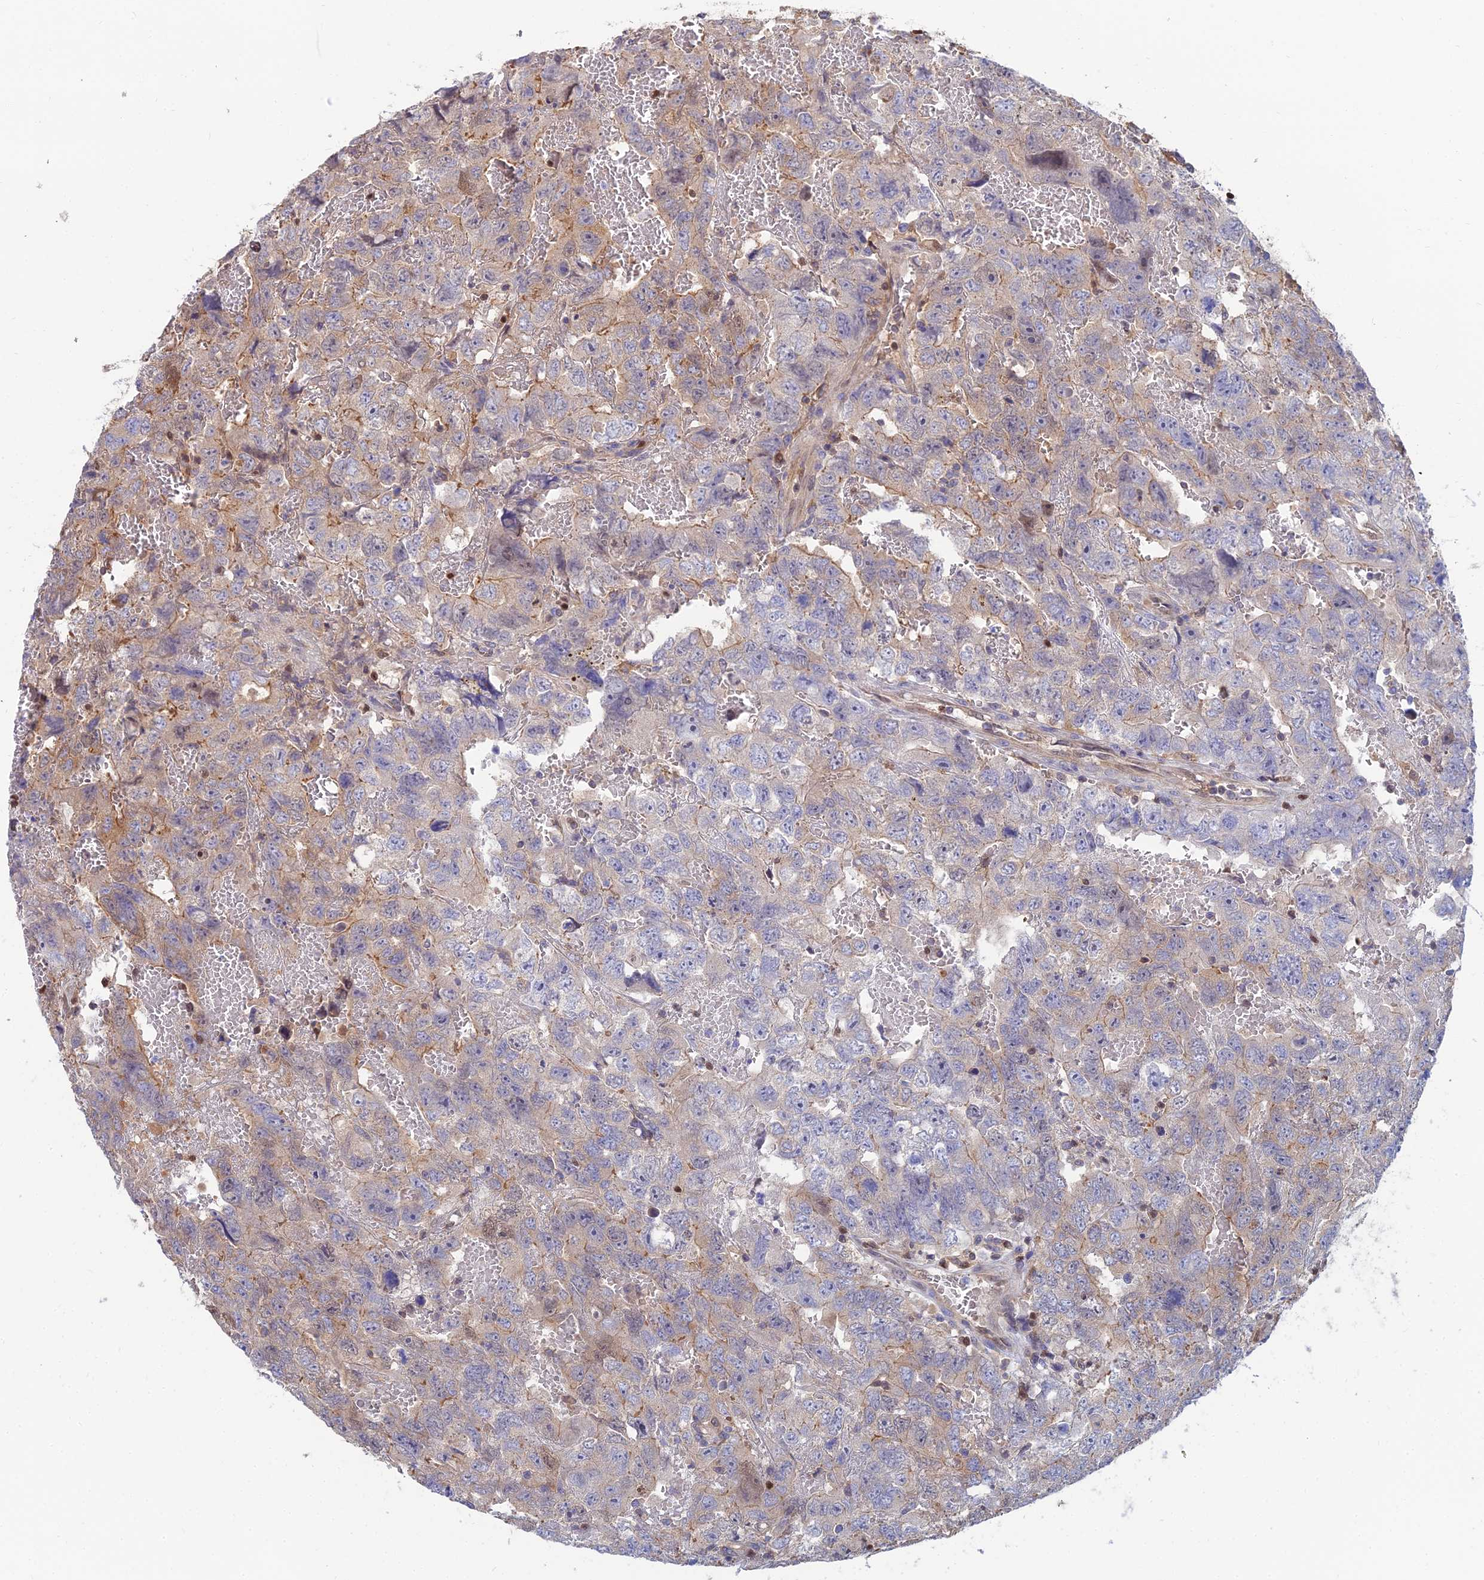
{"staining": {"intensity": "moderate", "quantity": "<25%", "location": "cytoplasmic/membranous"}, "tissue": "testis cancer", "cell_type": "Tumor cells", "image_type": "cancer", "snomed": [{"axis": "morphology", "description": "Carcinoma, Embryonal, NOS"}, {"axis": "topography", "description": "Testis"}], "caption": "An image of testis cancer stained for a protein exhibits moderate cytoplasmic/membranous brown staining in tumor cells.", "gene": "DNPEP", "patient": {"sex": "male", "age": 45}}